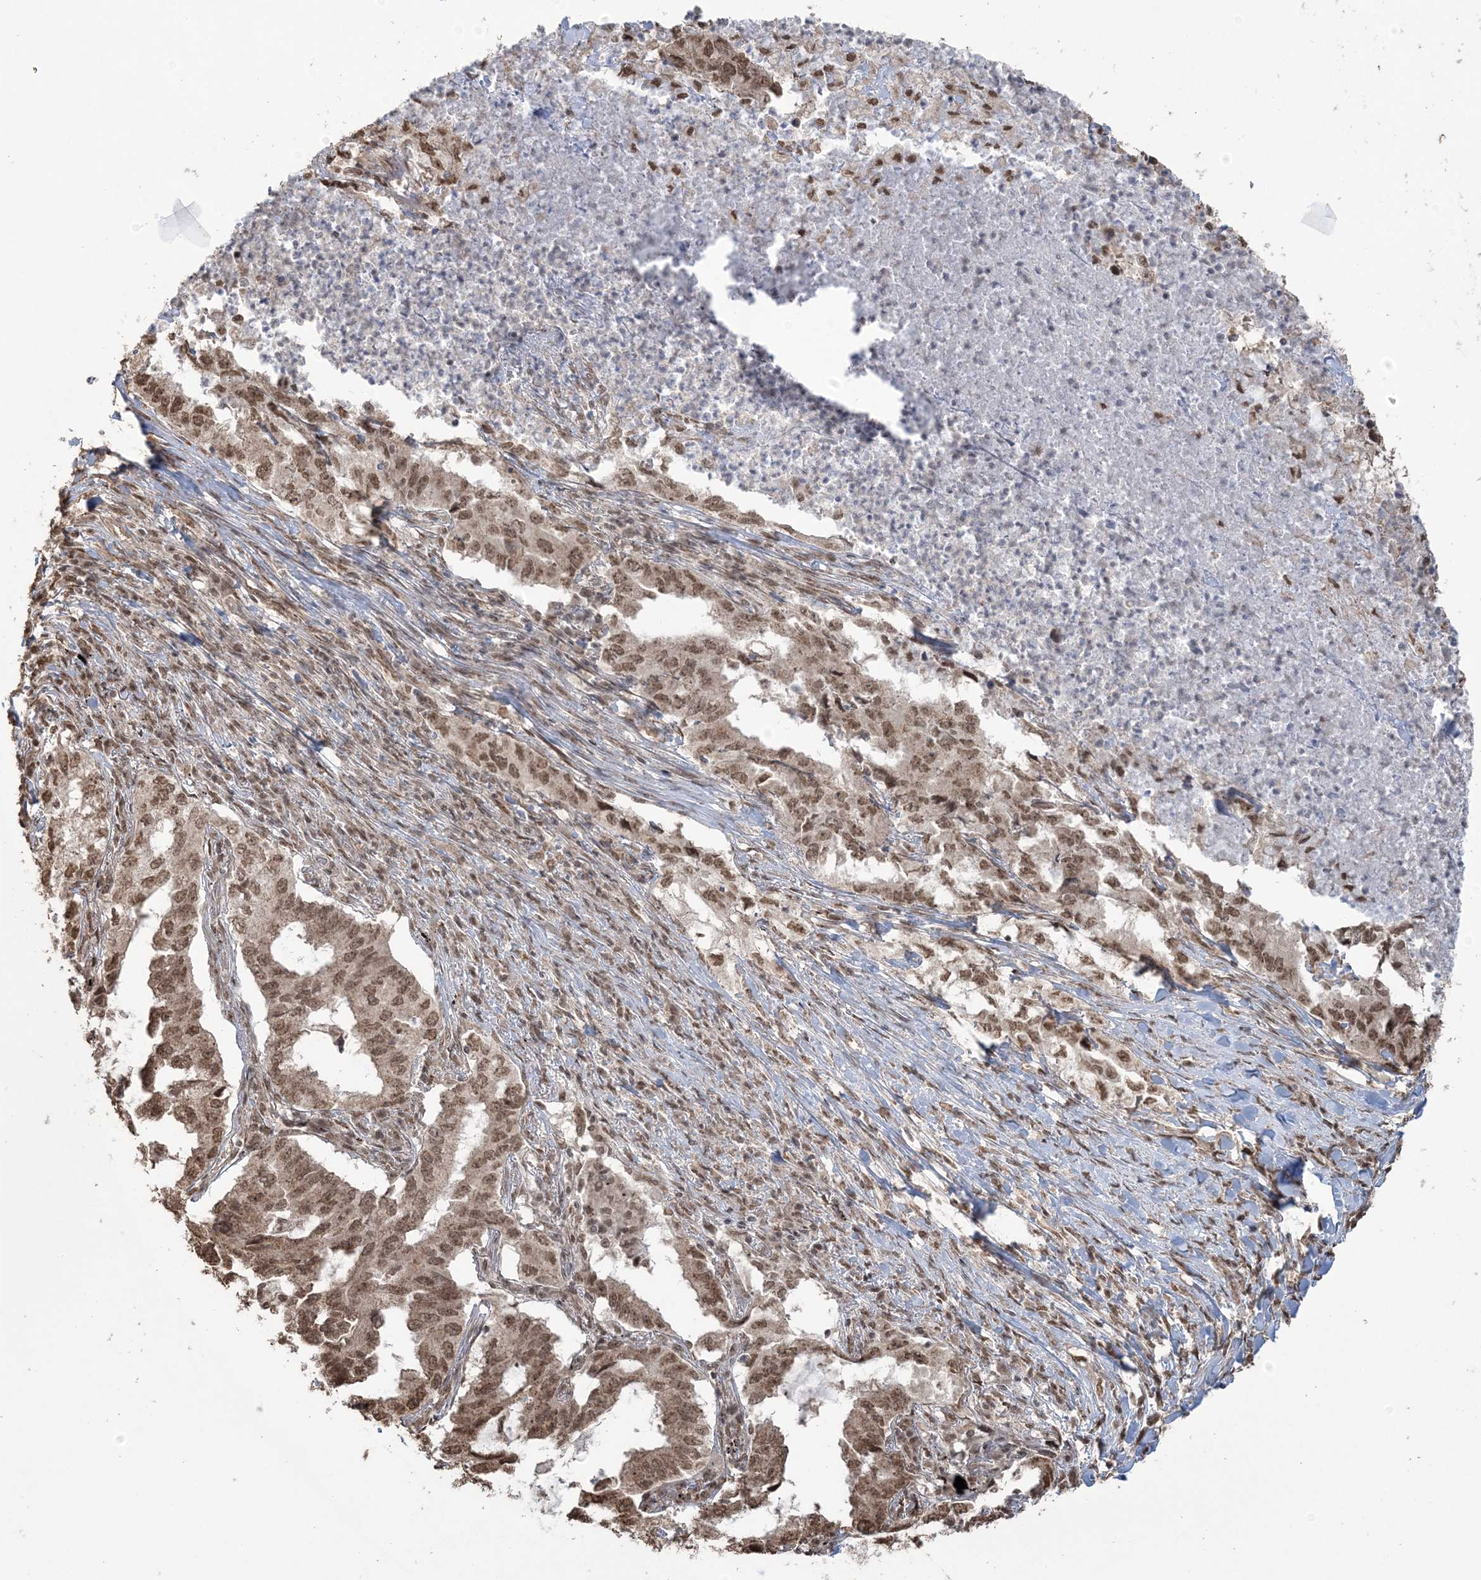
{"staining": {"intensity": "moderate", "quantity": ">75%", "location": "nuclear"}, "tissue": "lung cancer", "cell_type": "Tumor cells", "image_type": "cancer", "snomed": [{"axis": "morphology", "description": "Adenocarcinoma, NOS"}, {"axis": "topography", "description": "Lung"}], "caption": "A photomicrograph of human lung cancer stained for a protein reveals moderate nuclear brown staining in tumor cells.", "gene": "ZNF839", "patient": {"sex": "female", "age": 51}}